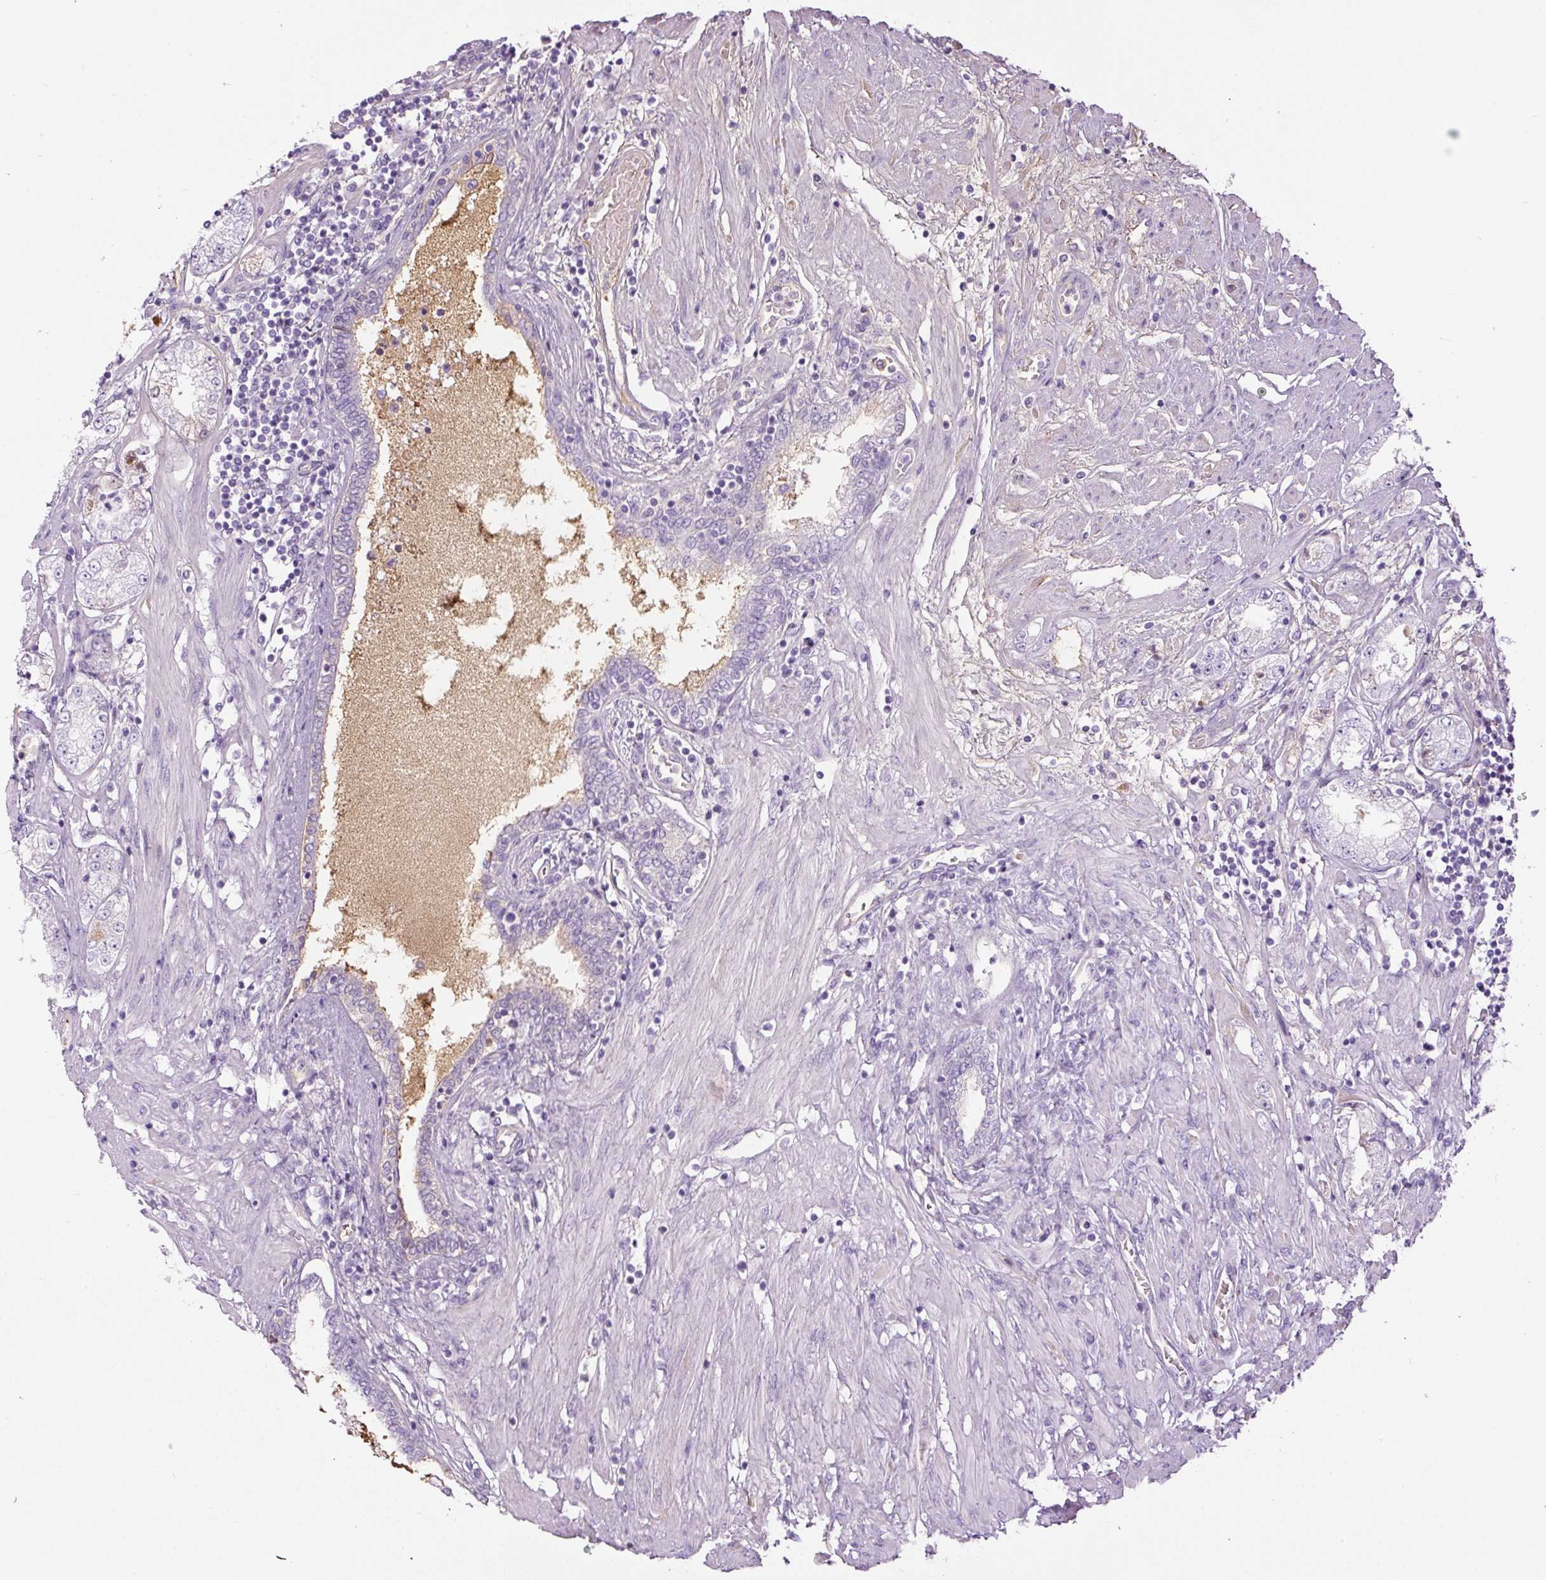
{"staining": {"intensity": "negative", "quantity": "none", "location": "none"}, "tissue": "prostate cancer", "cell_type": "Tumor cells", "image_type": "cancer", "snomed": [{"axis": "morphology", "description": "Adenocarcinoma, High grade"}, {"axis": "topography", "description": "Prostate"}], "caption": "This image is of prostate high-grade adenocarcinoma stained with immunohistochemistry to label a protein in brown with the nuclei are counter-stained blue. There is no staining in tumor cells. (Brightfield microscopy of DAB immunohistochemistry at high magnification).", "gene": "APOA1", "patient": {"sex": "male", "age": 69}}